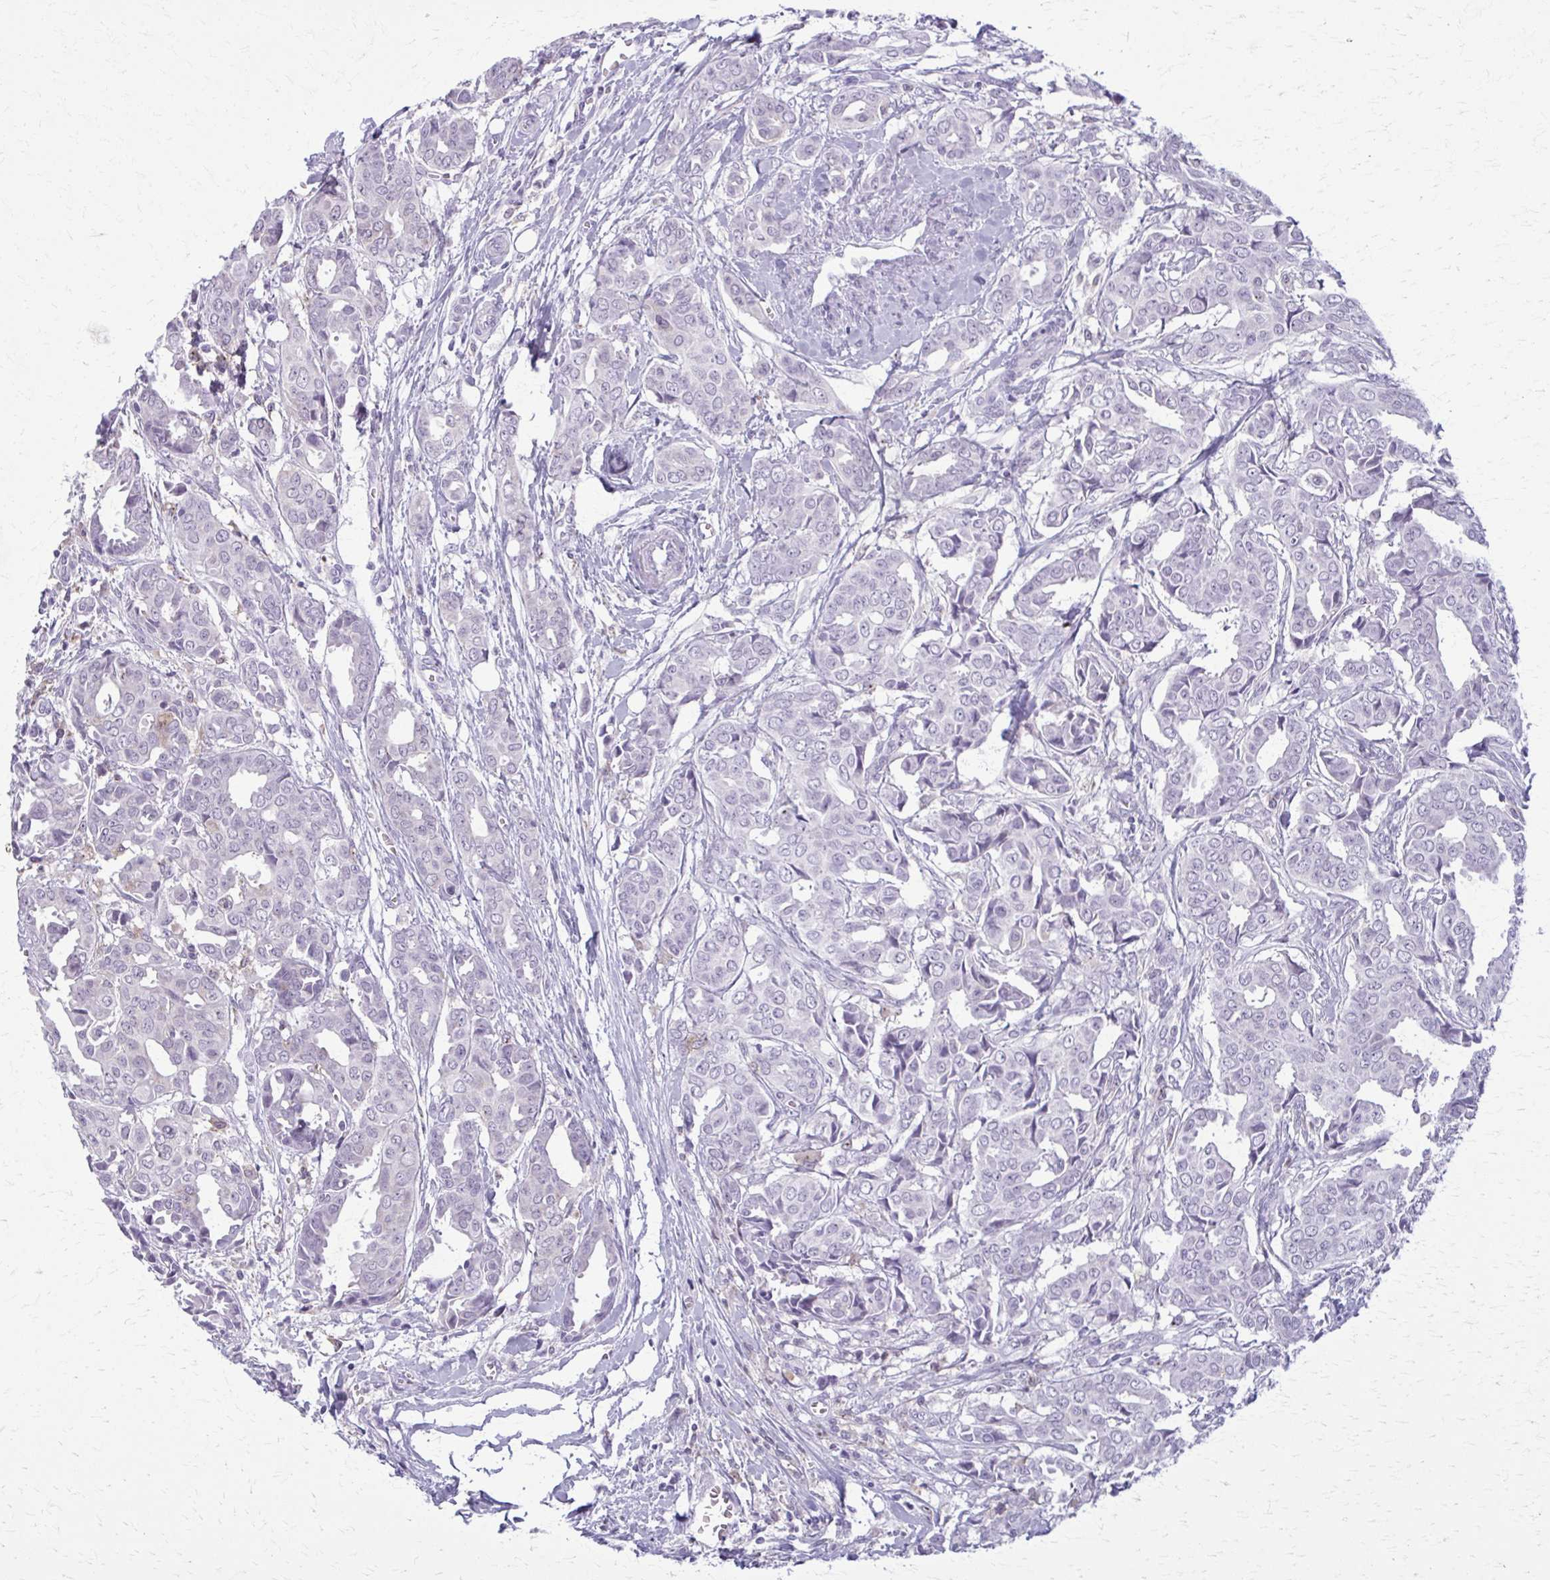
{"staining": {"intensity": "negative", "quantity": "none", "location": "none"}, "tissue": "breast cancer", "cell_type": "Tumor cells", "image_type": "cancer", "snomed": [{"axis": "morphology", "description": "Duct carcinoma"}, {"axis": "topography", "description": "Breast"}], "caption": "DAB (3,3'-diaminobenzidine) immunohistochemical staining of human breast invasive ductal carcinoma exhibits no significant expression in tumor cells.", "gene": "CARD9", "patient": {"sex": "female", "age": 45}}